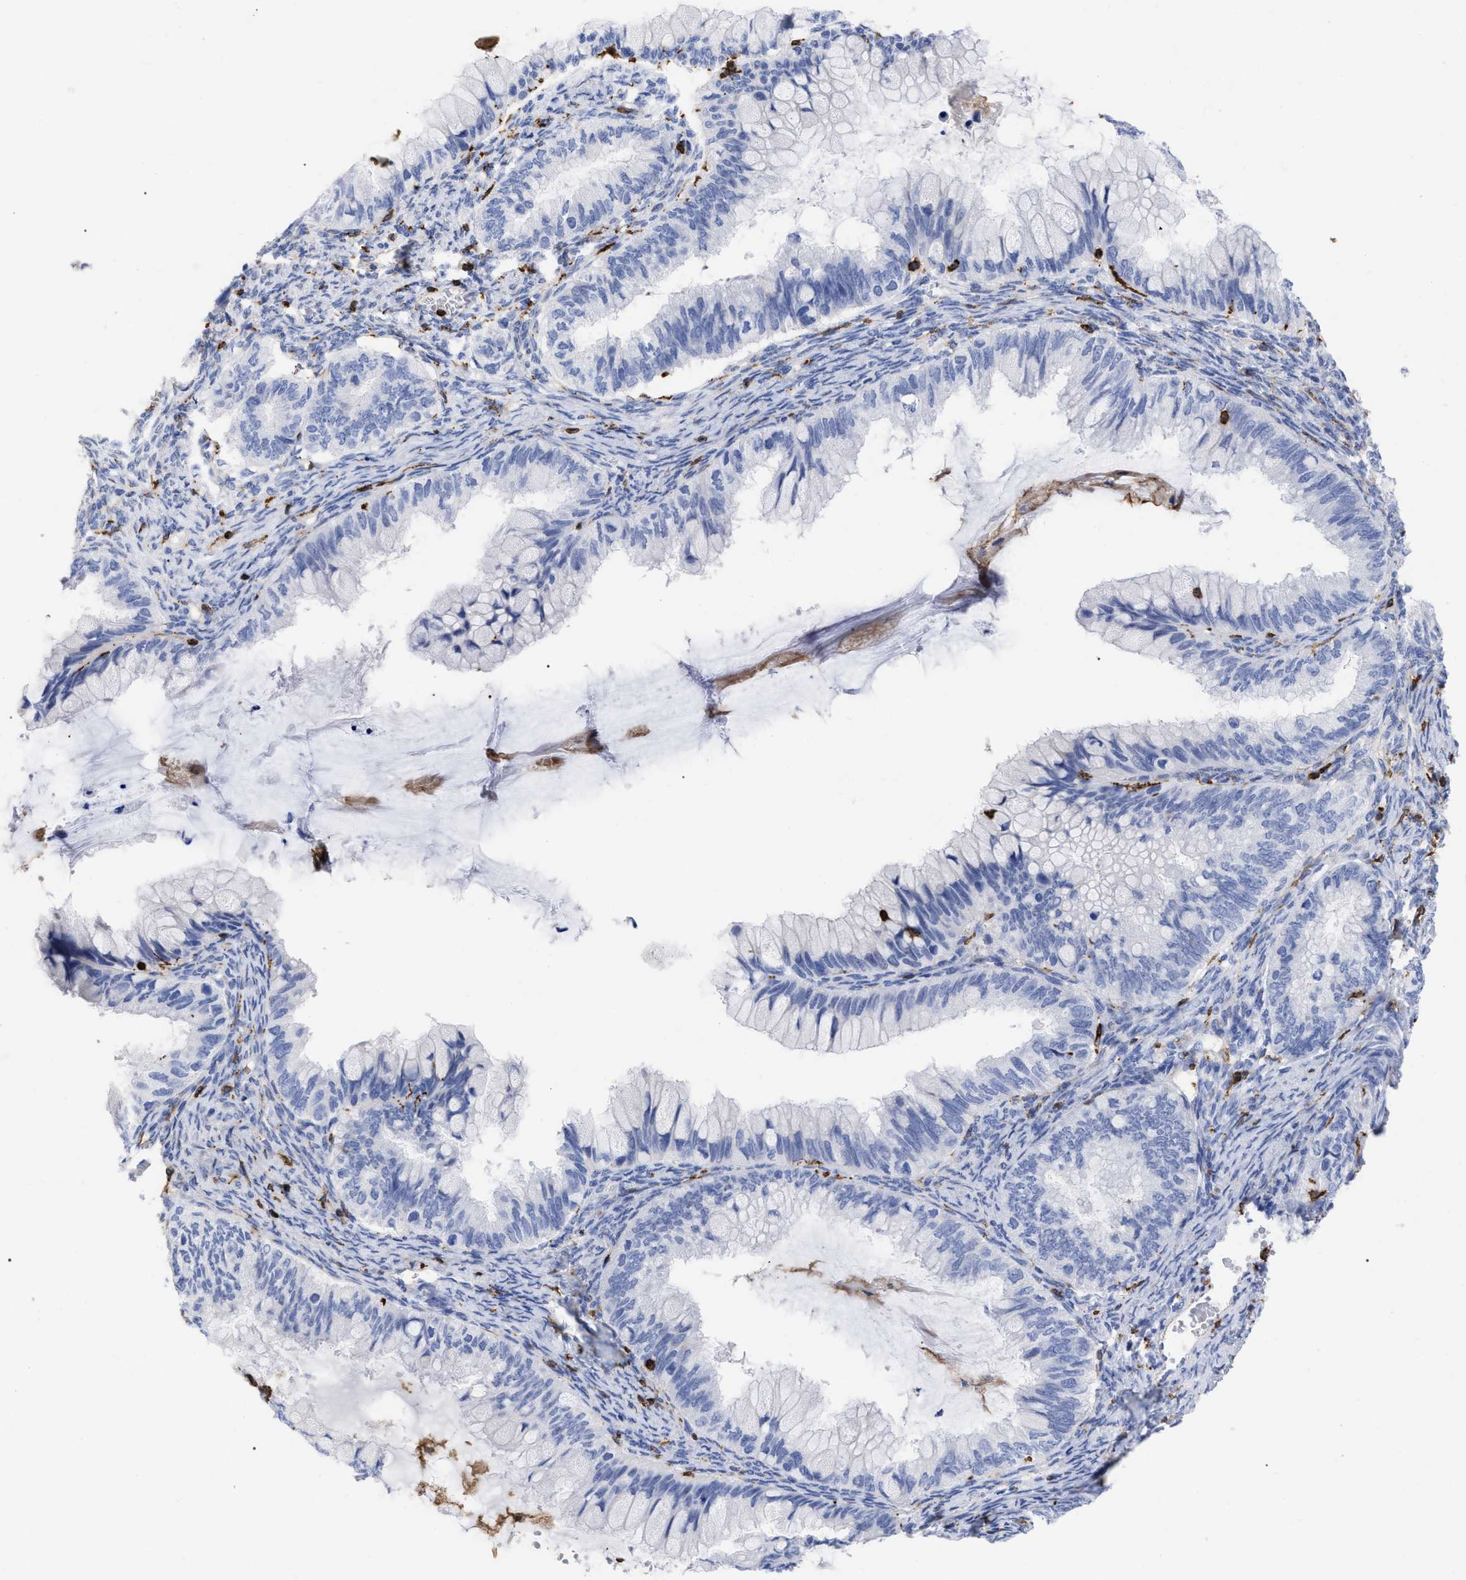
{"staining": {"intensity": "negative", "quantity": "none", "location": "none"}, "tissue": "ovarian cancer", "cell_type": "Tumor cells", "image_type": "cancer", "snomed": [{"axis": "morphology", "description": "Cystadenocarcinoma, mucinous, NOS"}, {"axis": "topography", "description": "Ovary"}], "caption": "High magnification brightfield microscopy of ovarian cancer stained with DAB (3,3'-diaminobenzidine) (brown) and counterstained with hematoxylin (blue): tumor cells show no significant positivity. Brightfield microscopy of IHC stained with DAB (brown) and hematoxylin (blue), captured at high magnification.", "gene": "HCLS1", "patient": {"sex": "female", "age": 80}}